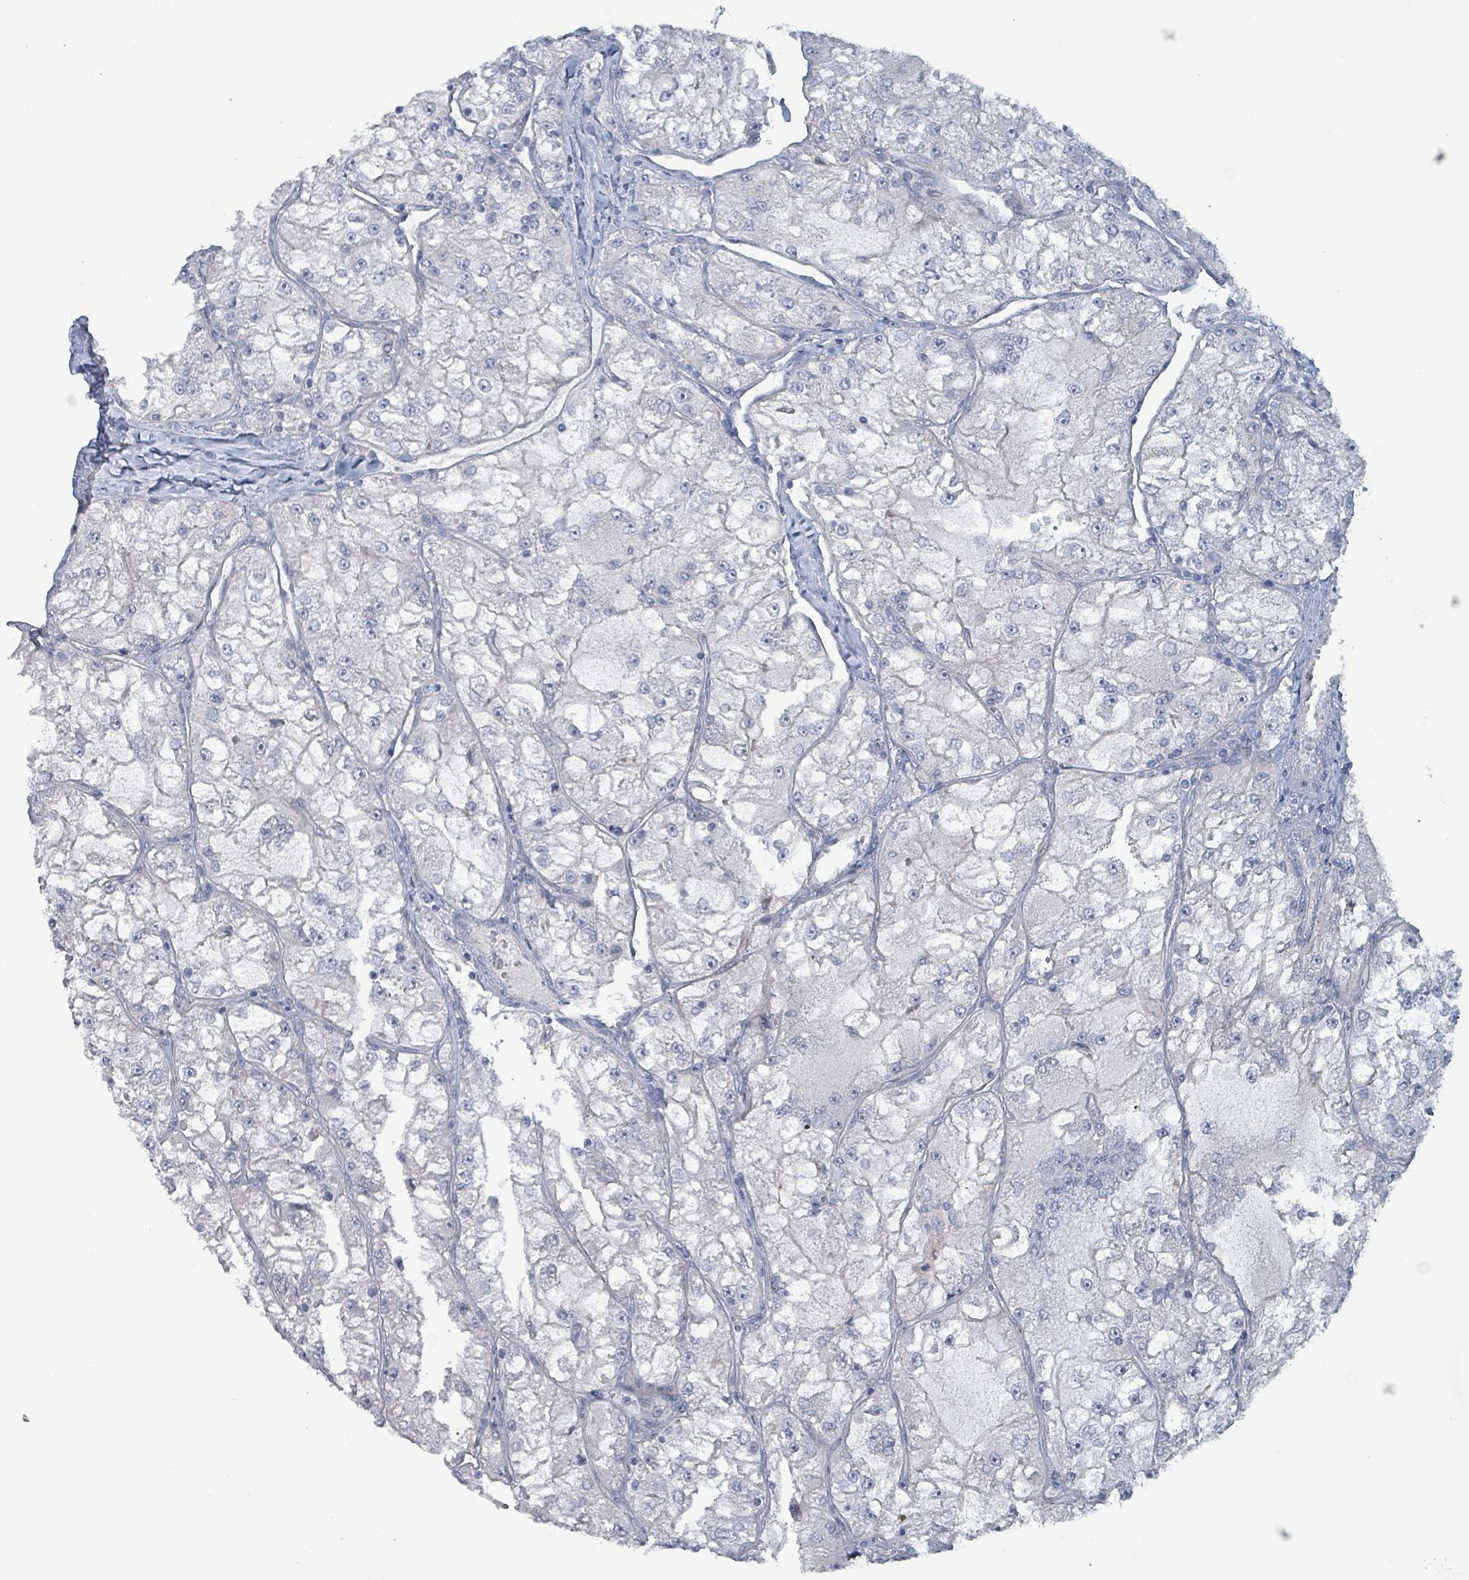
{"staining": {"intensity": "negative", "quantity": "none", "location": "none"}, "tissue": "renal cancer", "cell_type": "Tumor cells", "image_type": "cancer", "snomed": [{"axis": "morphology", "description": "Adenocarcinoma, NOS"}, {"axis": "topography", "description": "Kidney"}], "caption": "A micrograph of human renal cancer (adenocarcinoma) is negative for staining in tumor cells.", "gene": "TAAR5", "patient": {"sex": "female", "age": 72}}